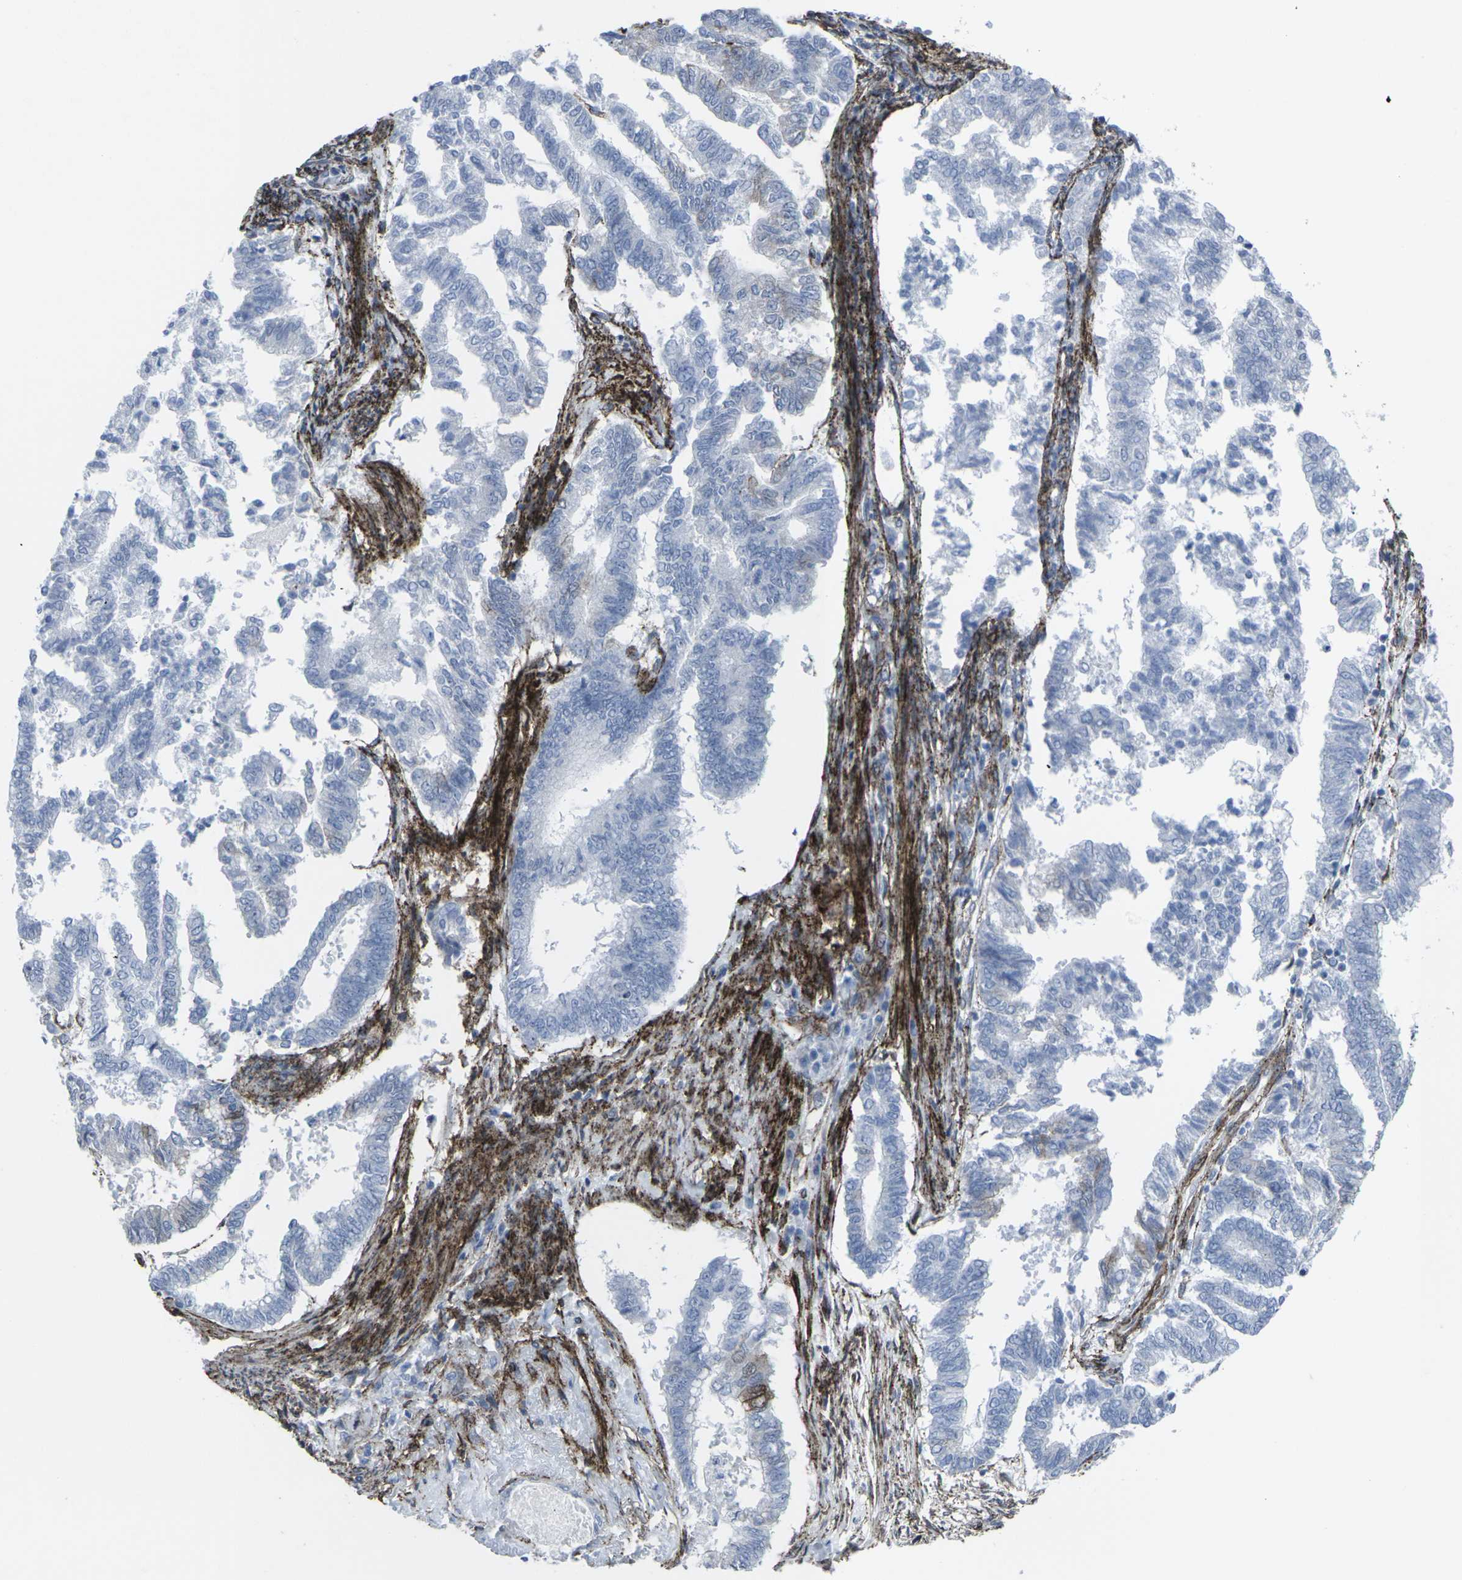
{"staining": {"intensity": "negative", "quantity": "none", "location": "none"}, "tissue": "endometrial cancer", "cell_type": "Tumor cells", "image_type": "cancer", "snomed": [{"axis": "morphology", "description": "Necrosis, NOS"}, {"axis": "morphology", "description": "Adenocarcinoma, NOS"}, {"axis": "topography", "description": "Endometrium"}], "caption": "High power microscopy image of an IHC photomicrograph of endometrial cancer (adenocarcinoma), revealing no significant staining in tumor cells.", "gene": "CDH11", "patient": {"sex": "female", "age": 79}}